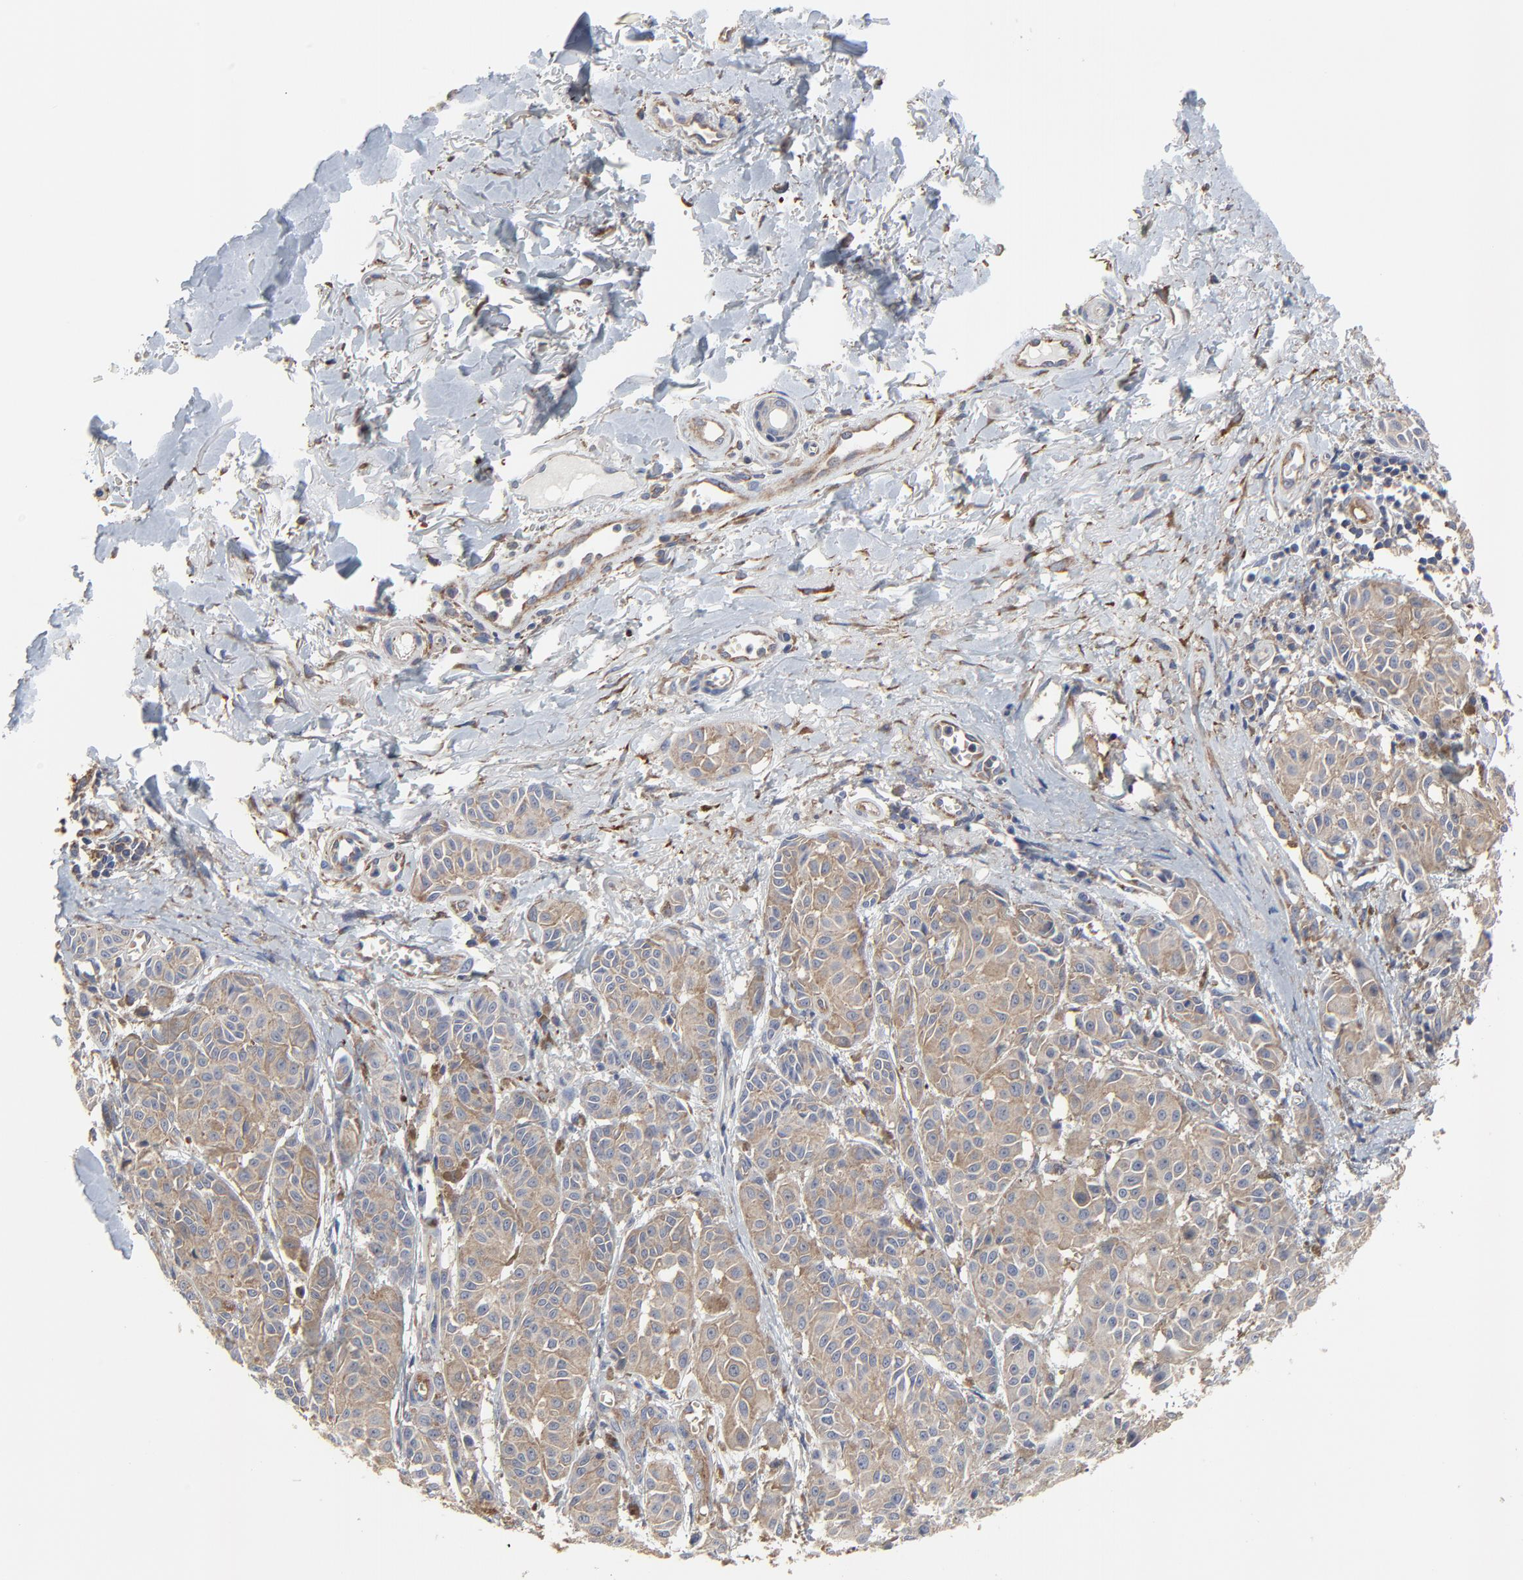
{"staining": {"intensity": "moderate", "quantity": ">75%", "location": "cytoplasmic/membranous"}, "tissue": "melanoma", "cell_type": "Tumor cells", "image_type": "cancer", "snomed": [{"axis": "morphology", "description": "Malignant melanoma, NOS"}, {"axis": "topography", "description": "Skin"}], "caption": "This is an image of IHC staining of malignant melanoma, which shows moderate positivity in the cytoplasmic/membranous of tumor cells.", "gene": "NXF3", "patient": {"sex": "male", "age": 76}}